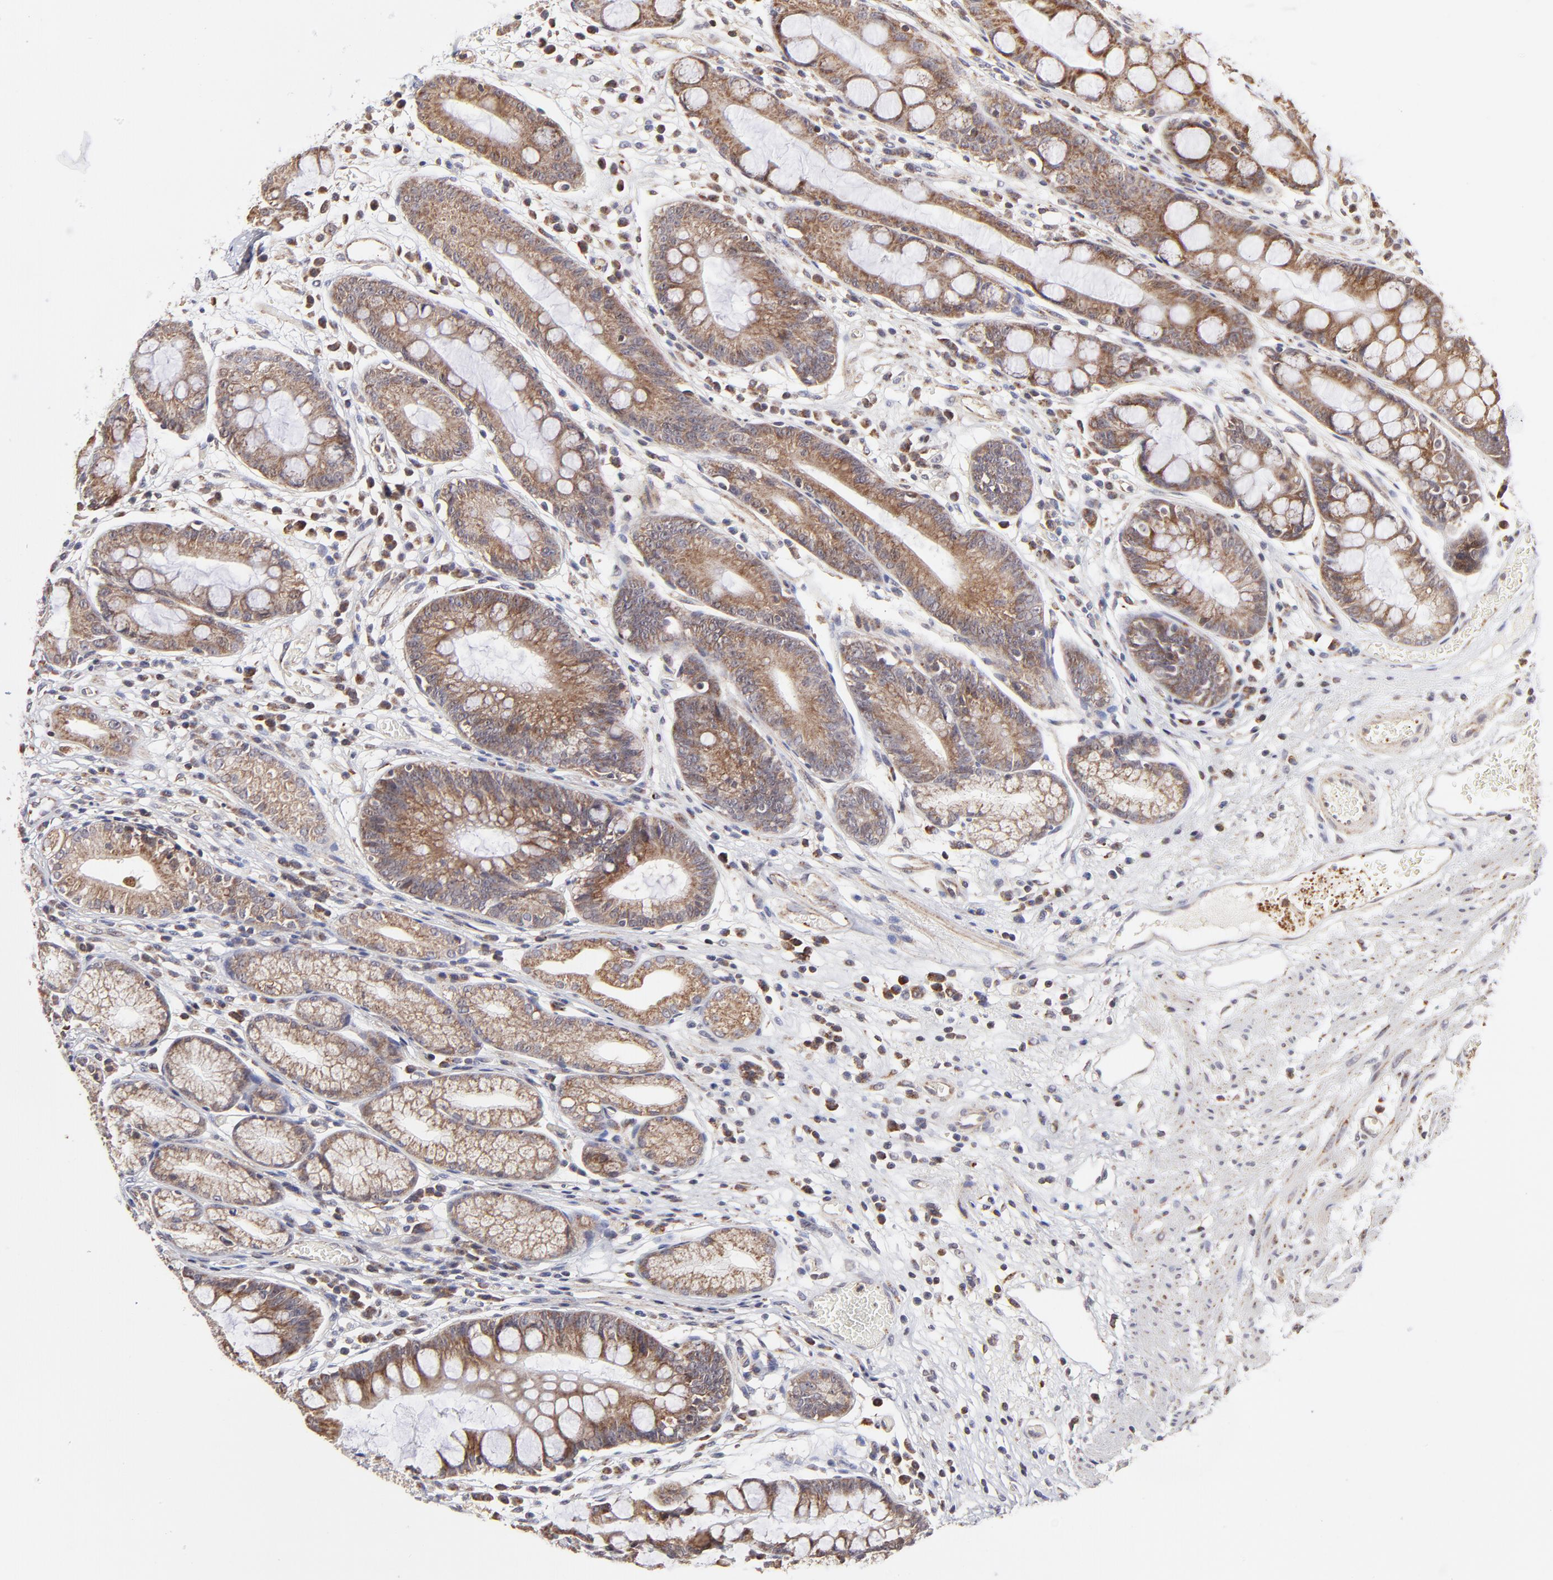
{"staining": {"intensity": "moderate", "quantity": ">75%", "location": "cytoplasmic/membranous"}, "tissue": "stomach", "cell_type": "Glandular cells", "image_type": "normal", "snomed": [{"axis": "morphology", "description": "Normal tissue, NOS"}, {"axis": "morphology", "description": "Inflammation, NOS"}, {"axis": "topography", "description": "Stomach, lower"}], "caption": "This histopathology image shows immunohistochemistry (IHC) staining of unremarkable stomach, with medium moderate cytoplasmic/membranous staining in about >75% of glandular cells.", "gene": "MAP2K7", "patient": {"sex": "male", "age": 59}}